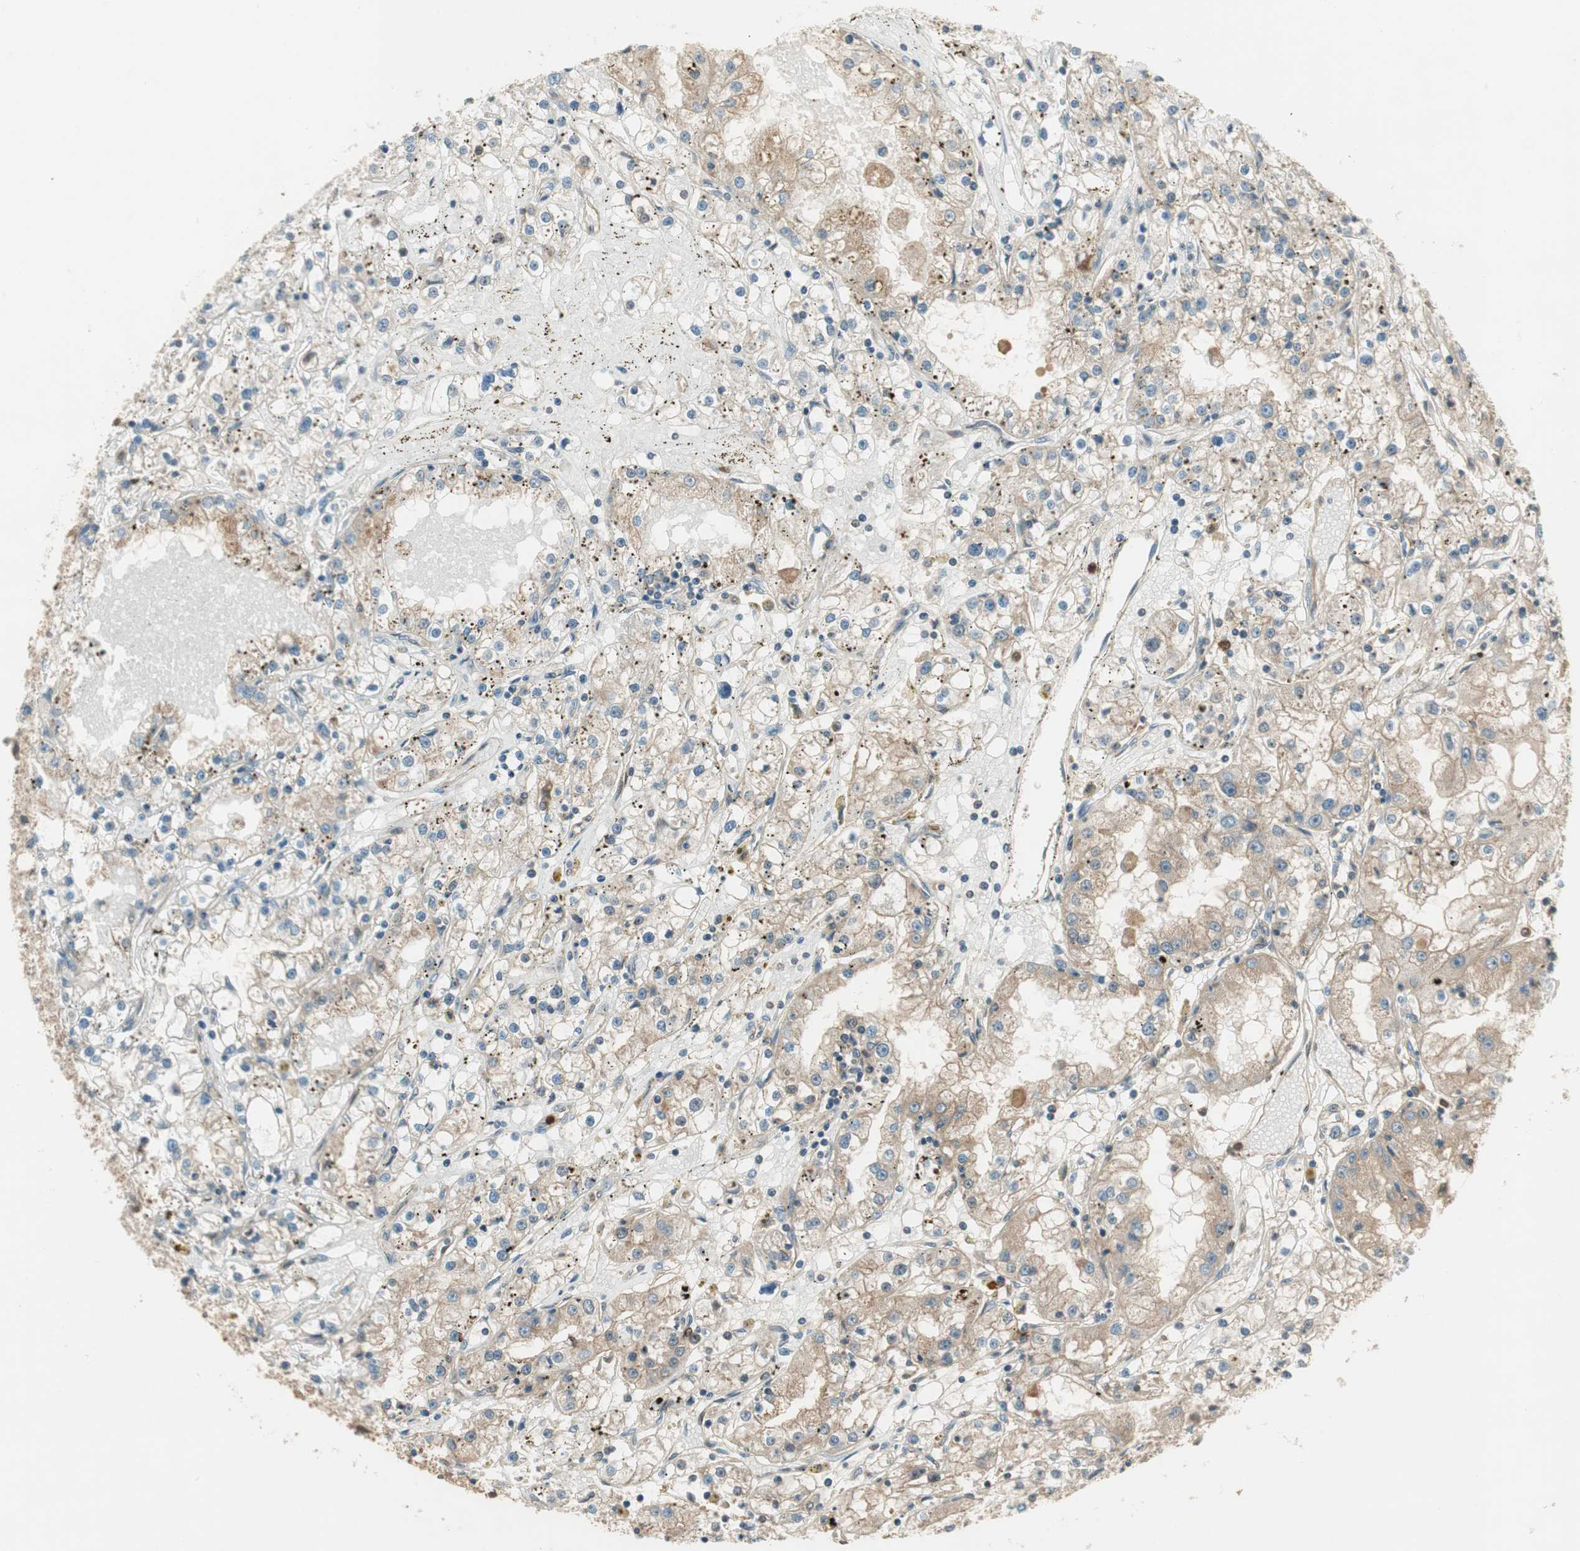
{"staining": {"intensity": "weak", "quantity": ">75%", "location": "cytoplasmic/membranous"}, "tissue": "renal cancer", "cell_type": "Tumor cells", "image_type": "cancer", "snomed": [{"axis": "morphology", "description": "Adenocarcinoma, NOS"}, {"axis": "topography", "description": "Kidney"}], "caption": "Renal adenocarcinoma stained with immunohistochemistry displays weak cytoplasmic/membranous staining in about >75% of tumor cells.", "gene": "LTA4H", "patient": {"sex": "male", "age": 56}}